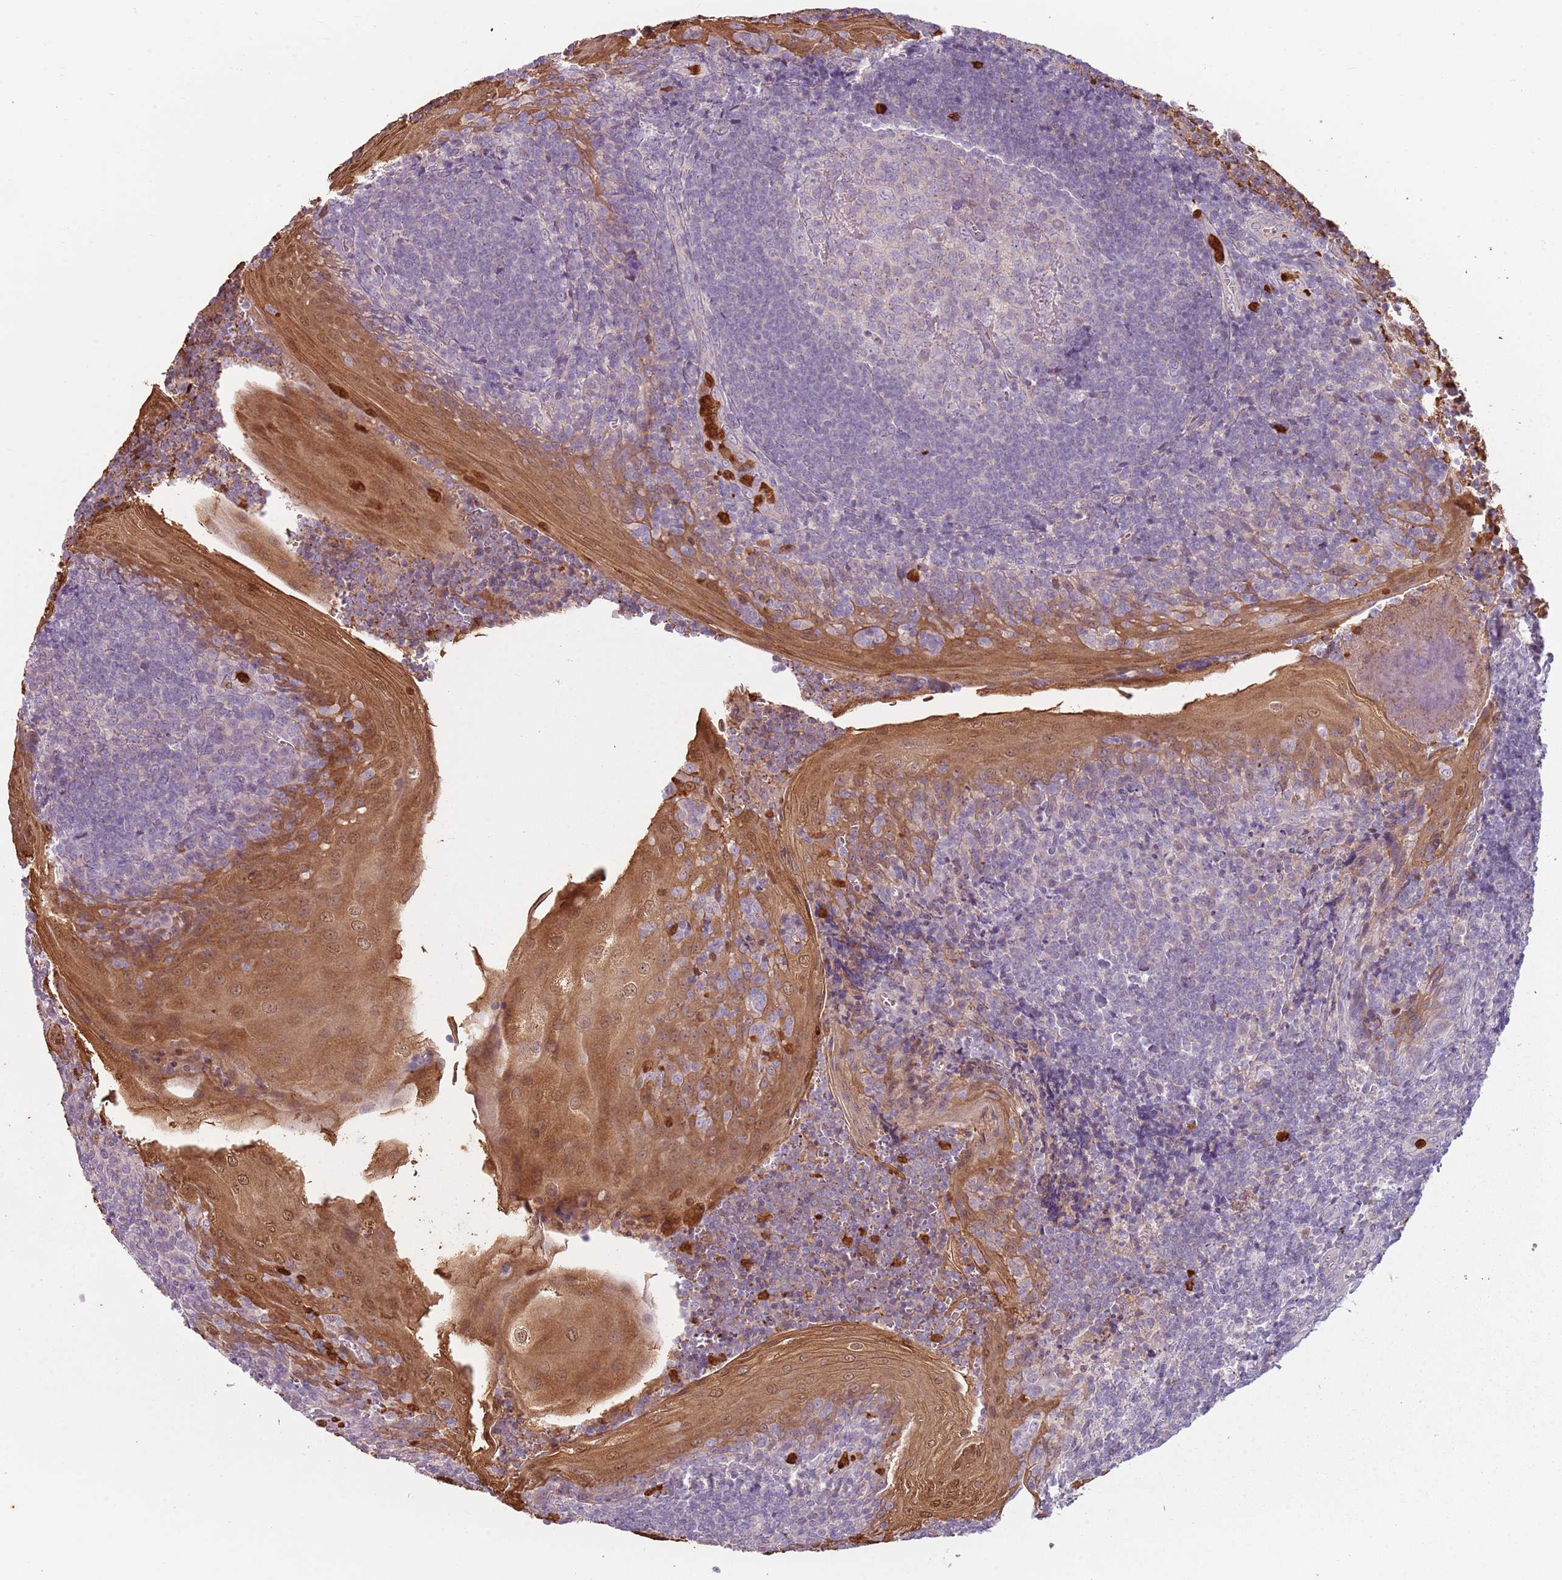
{"staining": {"intensity": "negative", "quantity": "none", "location": "none"}, "tissue": "tonsil", "cell_type": "Germinal center cells", "image_type": "normal", "snomed": [{"axis": "morphology", "description": "Normal tissue, NOS"}, {"axis": "topography", "description": "Tonsil"}], "caption": "High power microscopy micrograph of an immunohistochemistry (IHC) histopathology image of benign tonsil, revealing no significant expression in germinal center cells. The staining is performed using DAB (3,3'-diaminobenzidine) brown chromogen with nuclei counter-stained in using hematoxylin.", "gene": "SPAG4", "patient": {"sex": "male", "age": 27}}